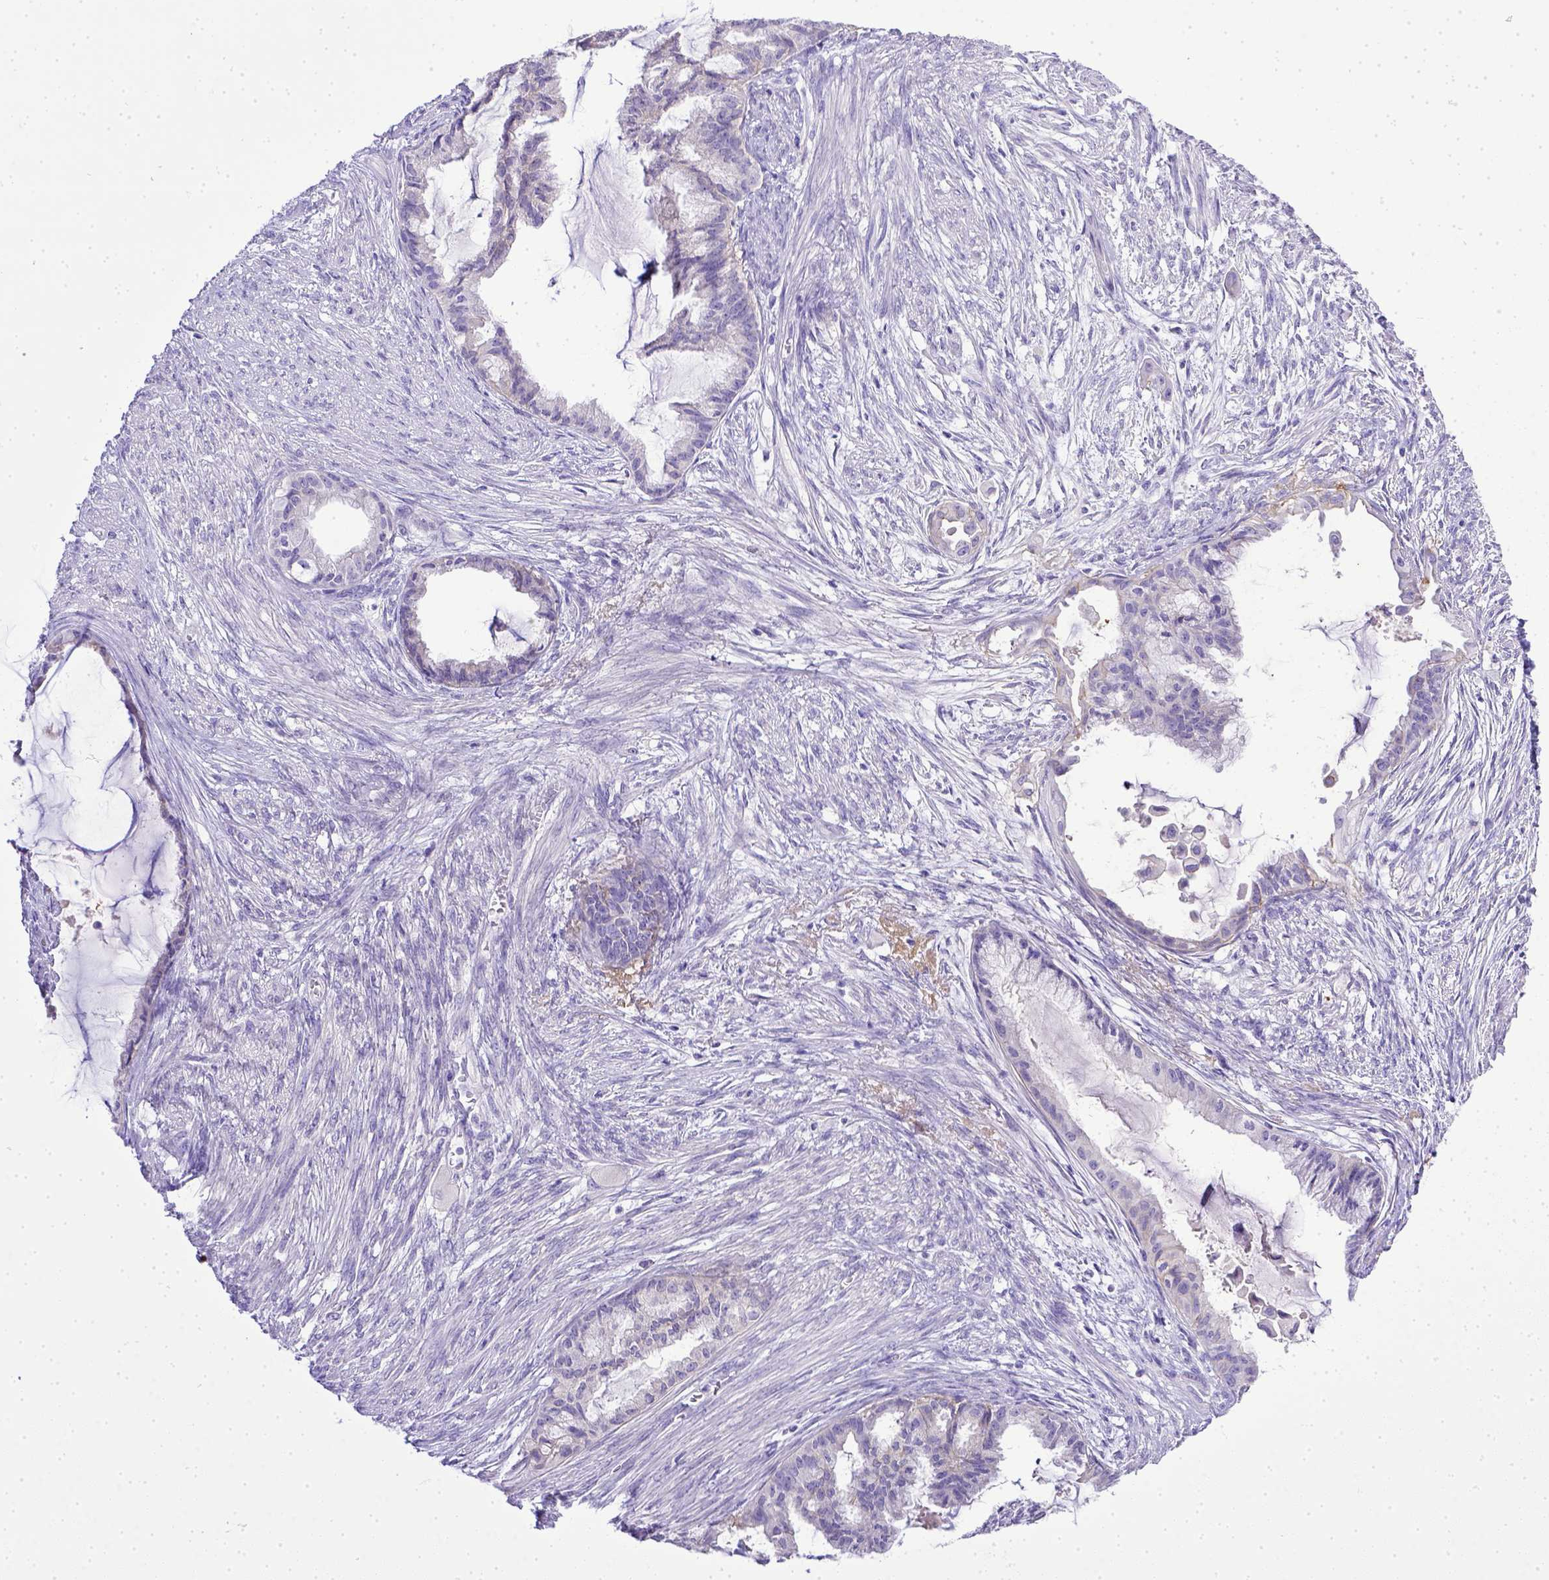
{"staining": {"intensity": "negative", "quantity": "none", "location": "none"}, "tissue": "endometrial cancer", "cell_type": "Tumor cells", "image_type": "cancer", "snomed": [{"axis": "morphology", "description": "Adenocarcinoma, NOS"}, {"axis": "topography", "description": "Endometrium"}], "caption": "Tumor cells are negative for brown protein staining in endometrial cancer.", "gene": "BTN1A1", "patient": {"sex": "female", "age": 86}}